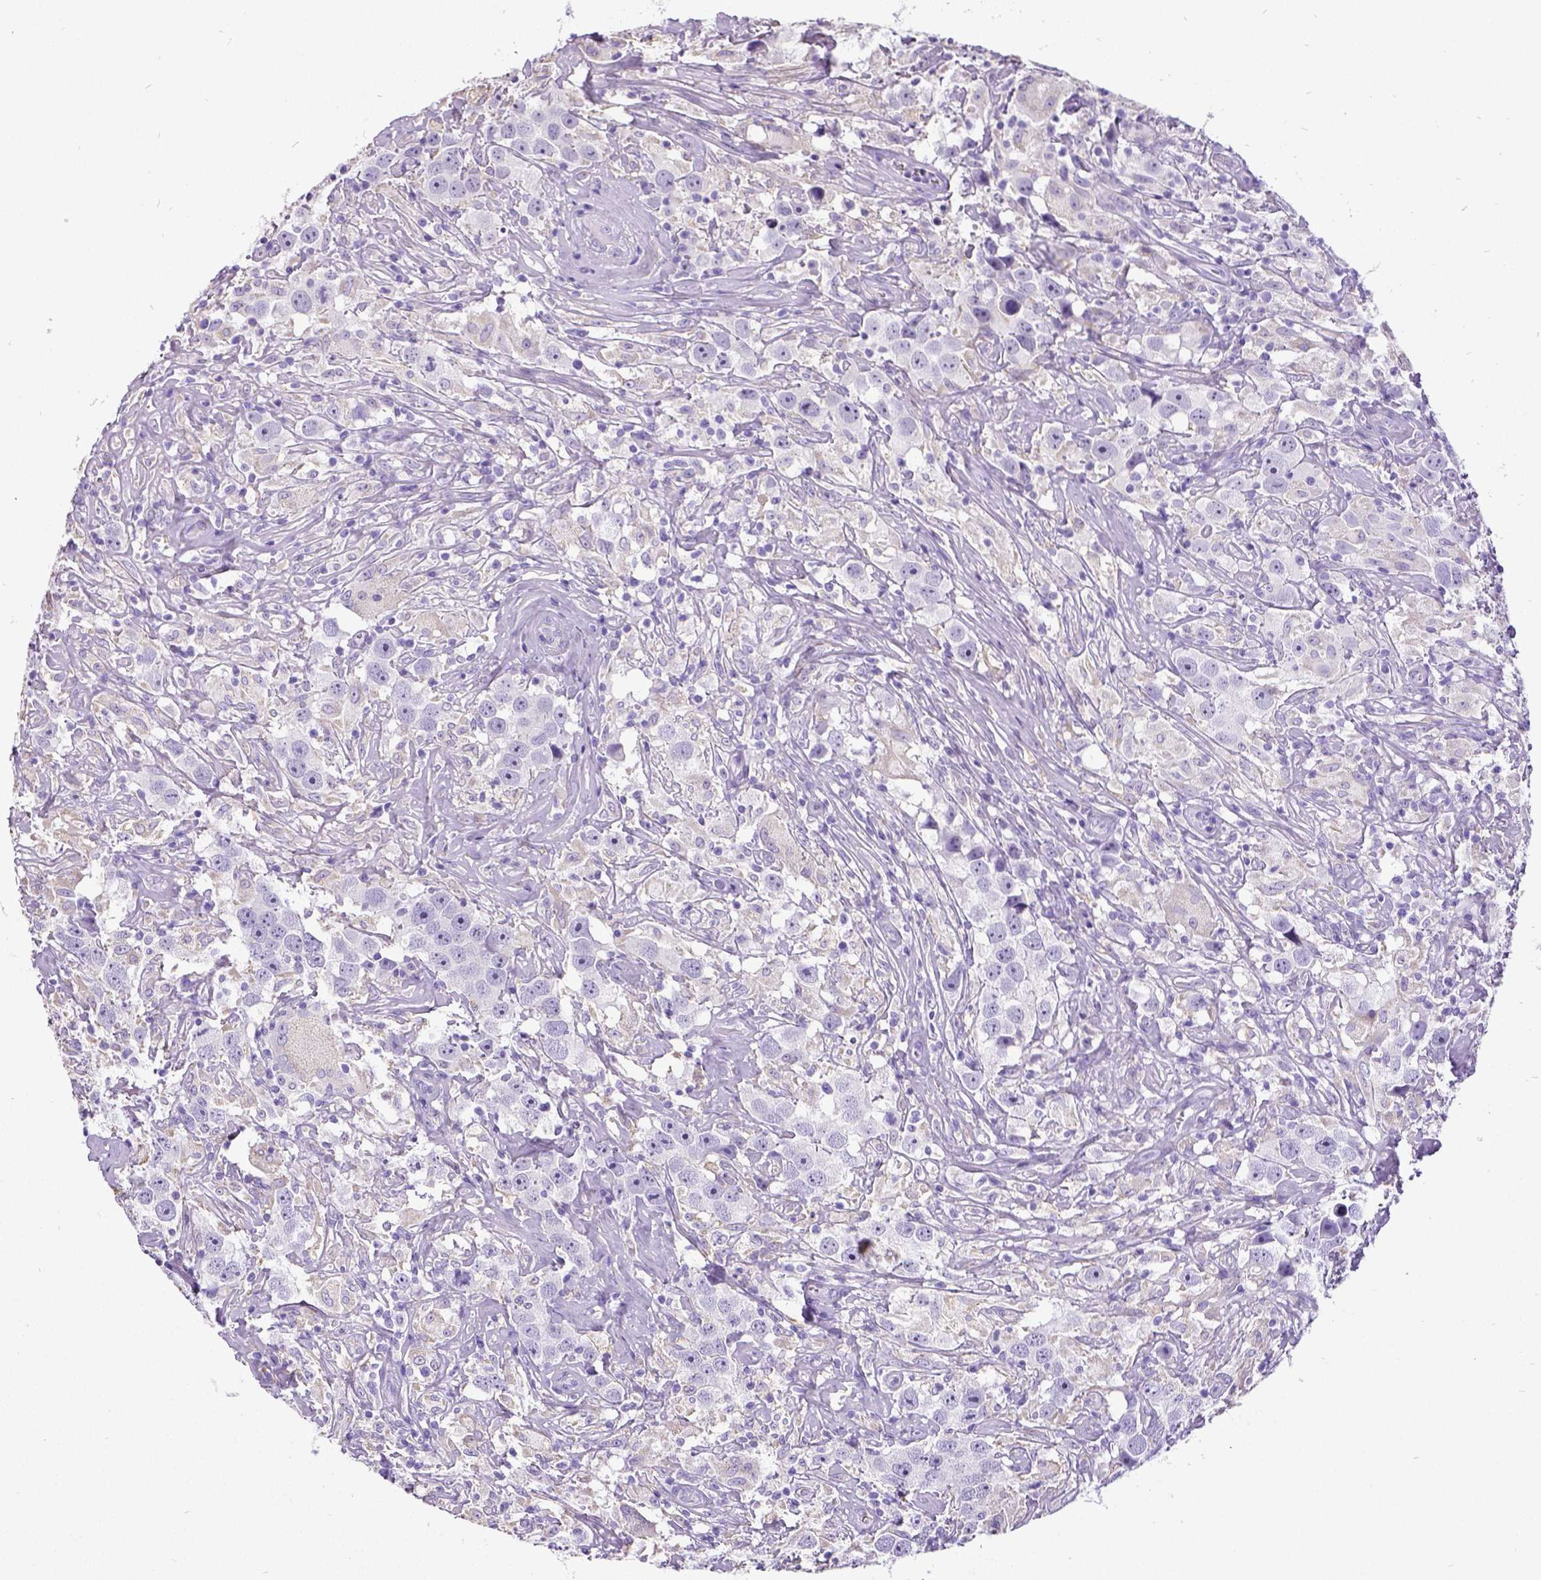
{"staining": {"intensity": "negative", "quantity": "none", "location": "none"}, "tissue": "testis cancer", "cell_type": "Tumor cells", "image_type": "cancer", "snomed": [{"axis": "morphology", "description": "Seminoma, NOS"}, {"axis": "topography", "description": "Testis"}], "caption": "DAB (3,3'-diaminobenzidine) immunohistochemical staining of testis seminoma demonstrates no significant positivity in tumor cells.", "gene": "SATB2", "patient": {"sex": "male", "age": 49}}